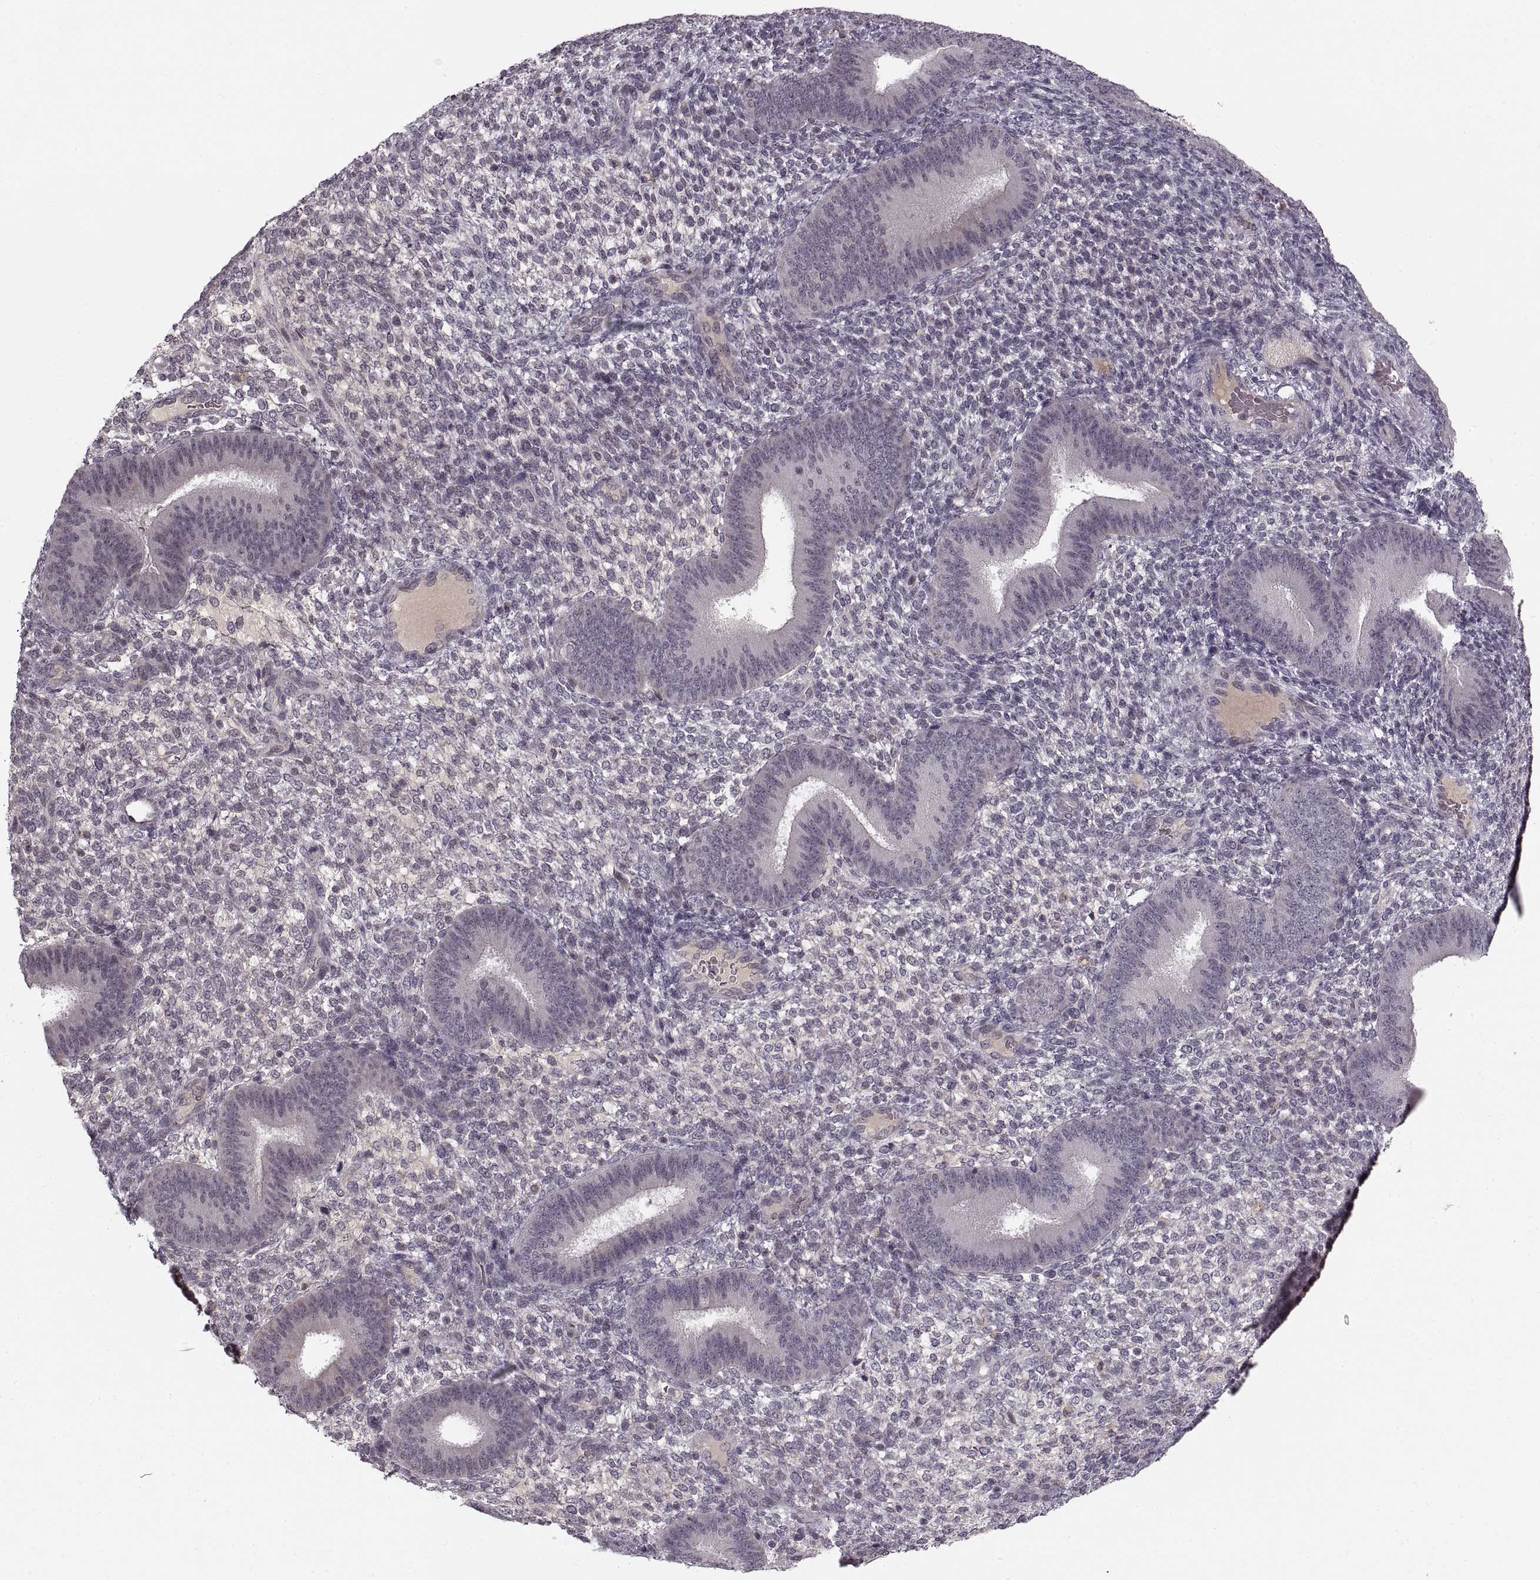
{"staining": {"intensity": "negative", "quantity": "none", "location": "none"}, "tissue": "endometrium", "cell_type": "Cells in endometrial stroma", "image_type": "normal", "snomed": [{"axis": "morphology", "description": "Normal tissue, NOS"}, {"axis": "topography", "description": "Endometrium"}], "caption": "Endometrium was stained to show a protein in brown. There is no significant expression in cells in endometrial stroma. The staining is performed using DAB brown chromogen with nuclei counter-stained in using hematoxylin.", "gene": "ASIC3", "patient": {"sex": "female", "age": 39}}